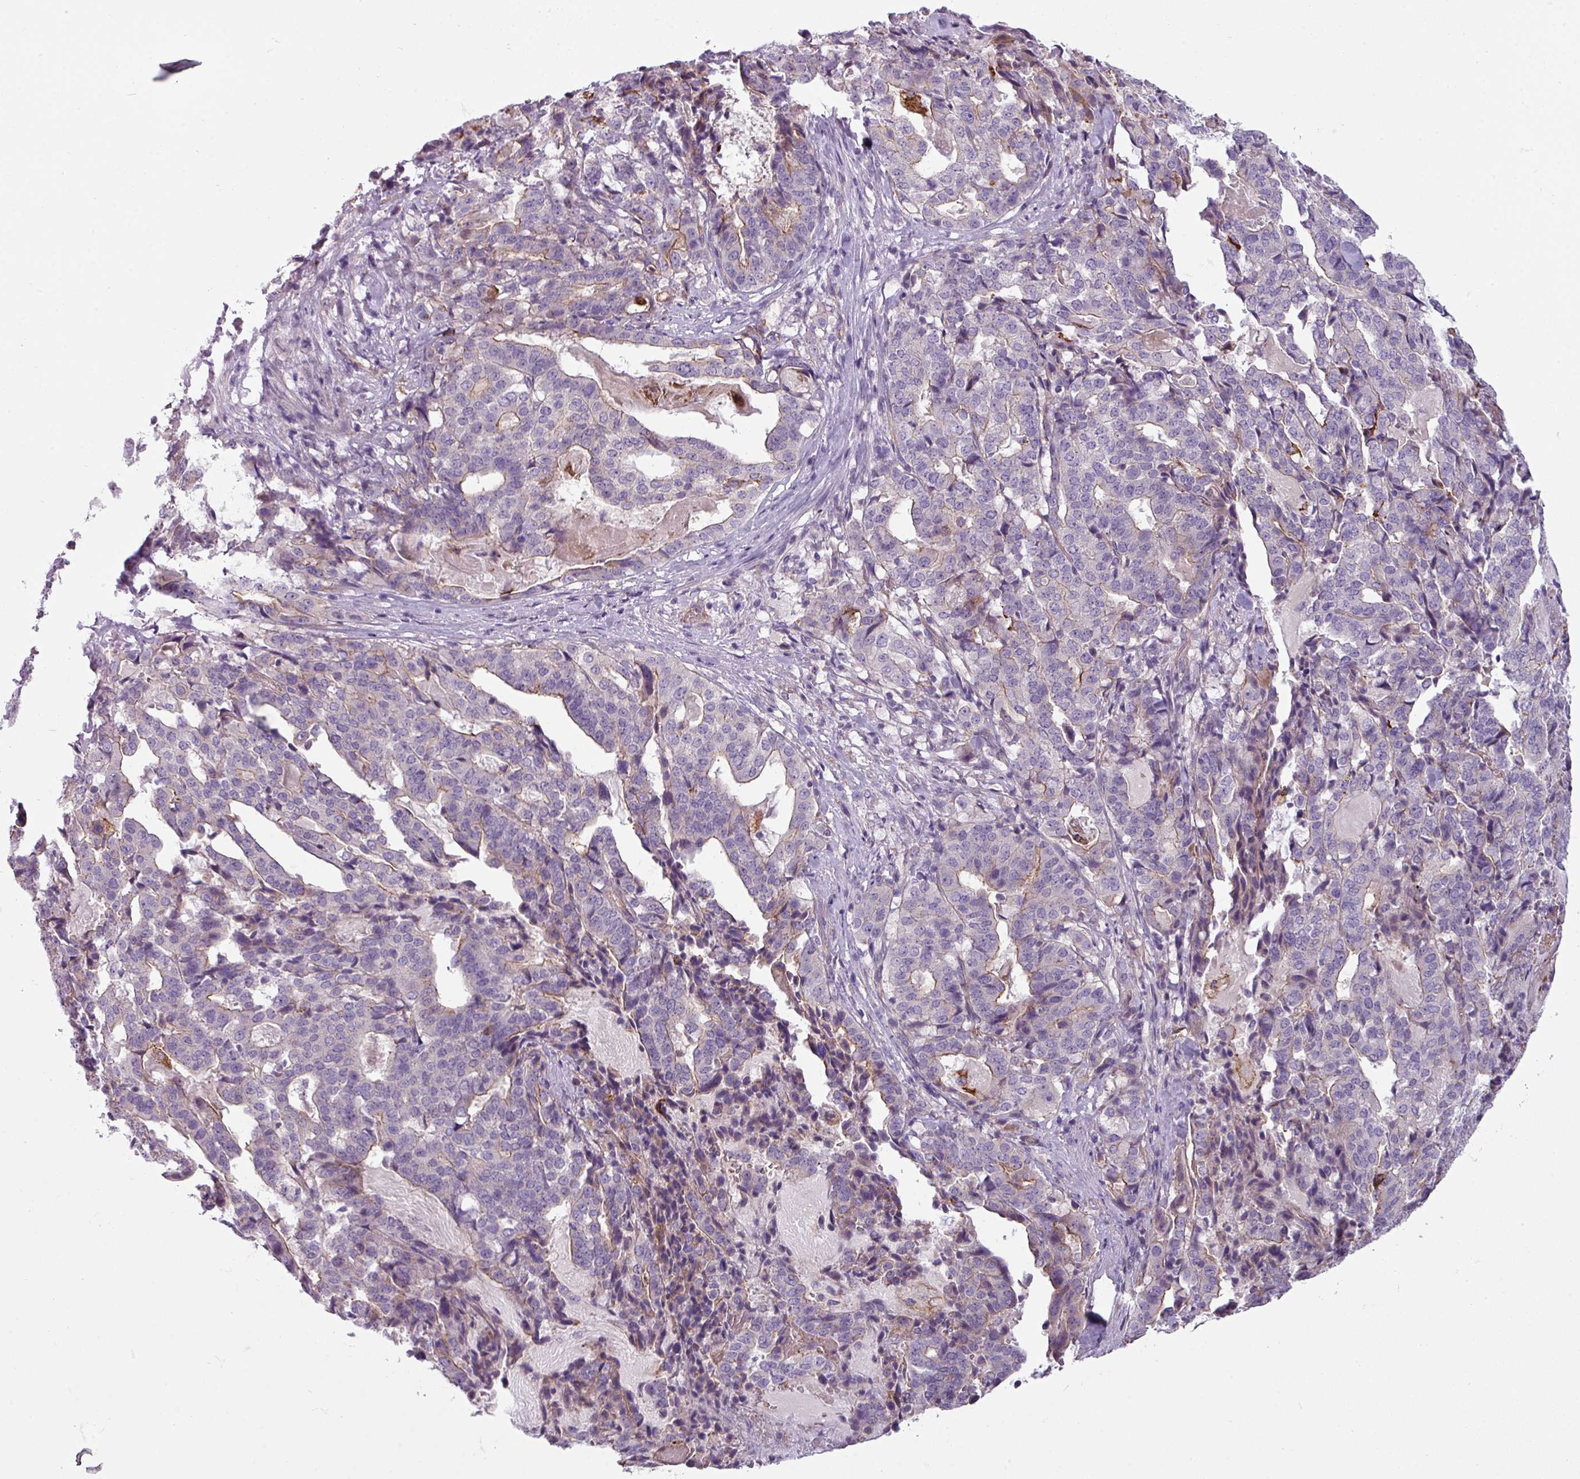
{"staining": {"intensity": "moderate", "quantity": "<25%", "location": "cytoplasmic/membranous"}, "tissue": "stomach cancer", "cell_type": "Tumor cells", "image_type": "cancer", "snomed": [{"axis": "morphology", "description": "Adenocarcinoma, NOS"}, {"axis": "topography", "description": "Stomach"}], "caption": "Protein staining by immunohistochemistry exhibits moderate cytoplasmic/membranous expression in approximately <25% of tumor cells in stomach cancer.", "gene": "BUD23", "patient": {"sex": "male", "age": 48}}